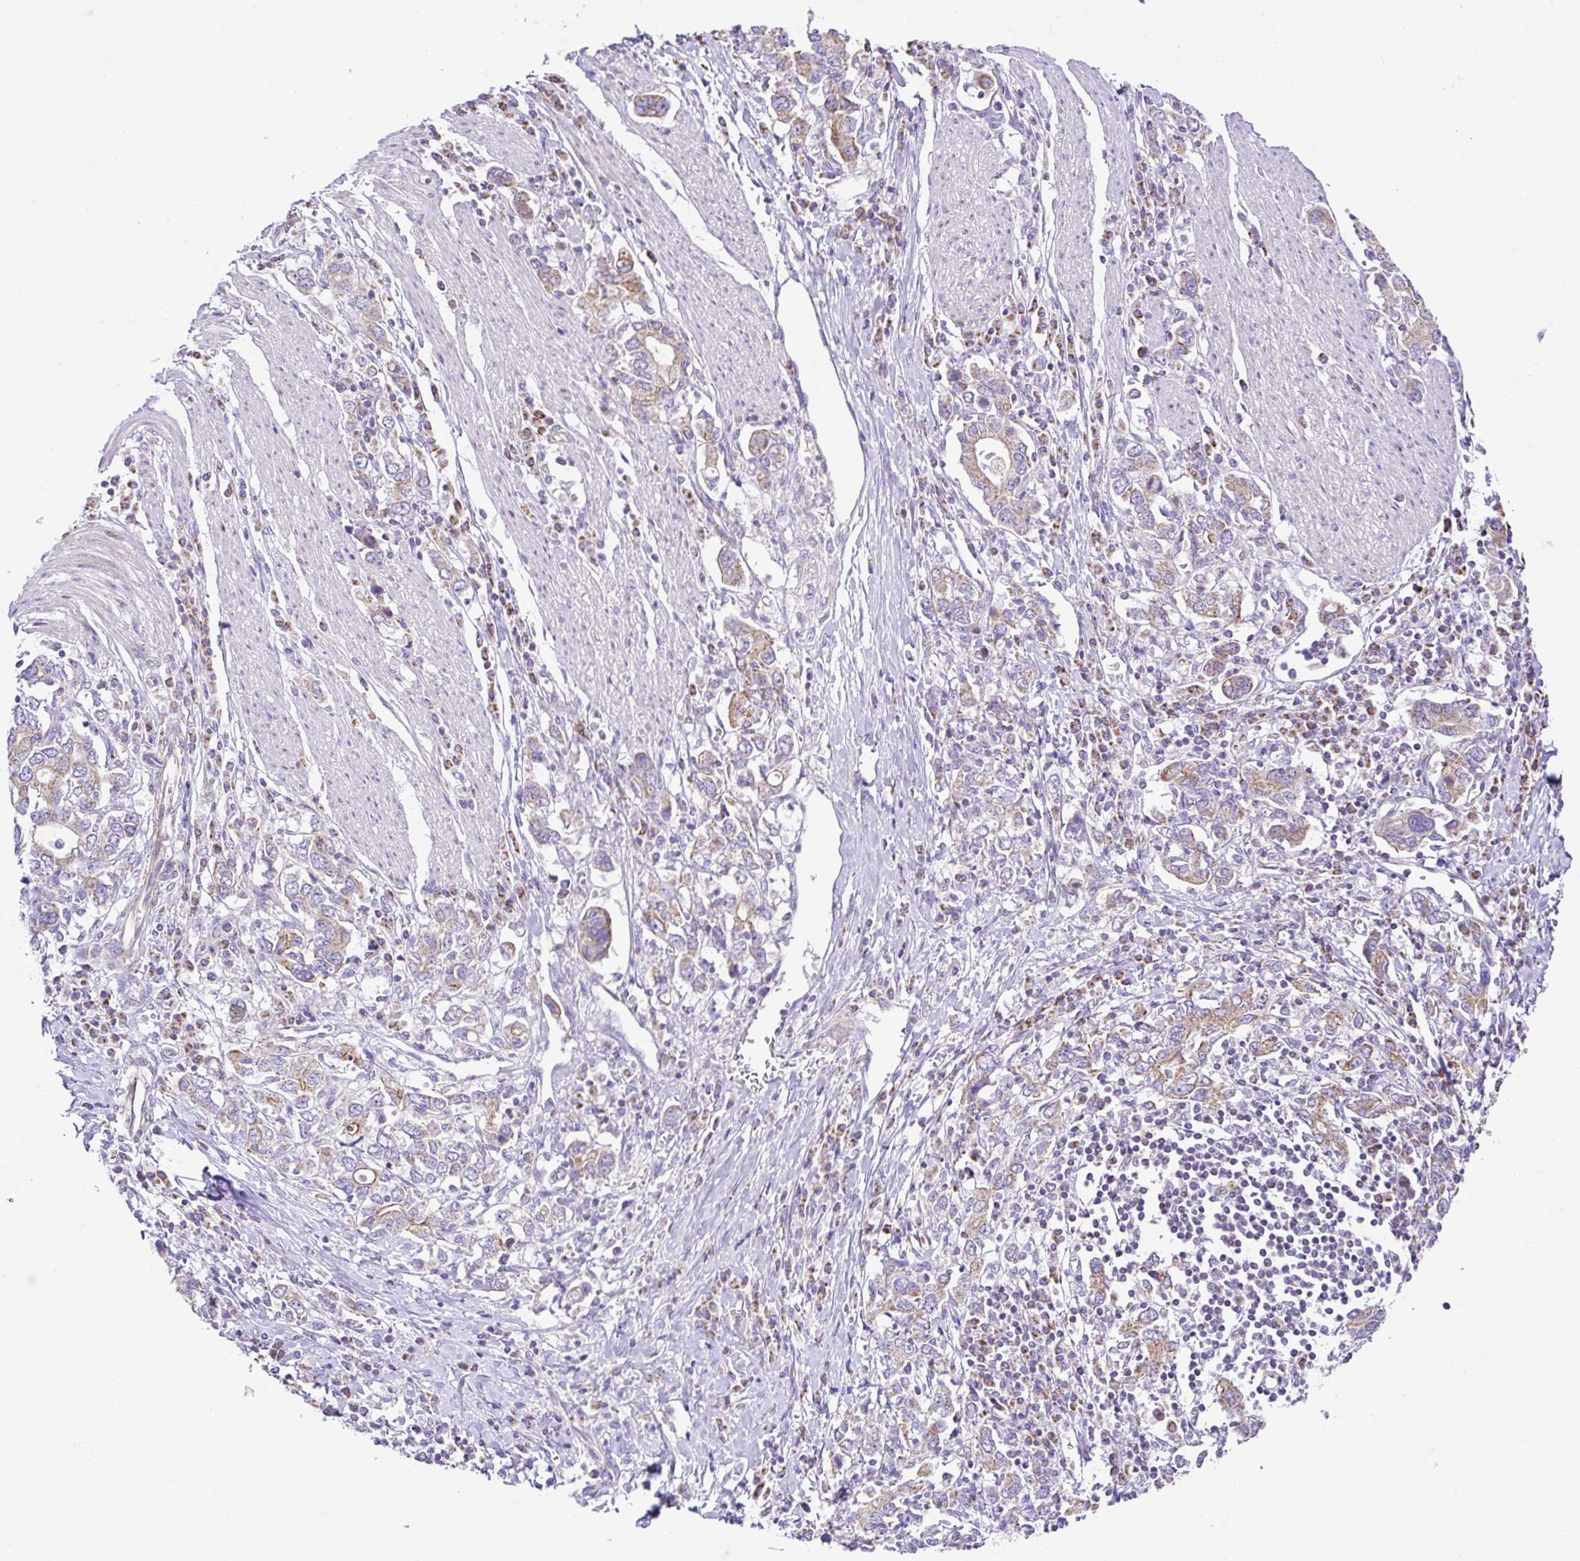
{"staining": {"intensity": "moderate", "quantity": ">75%", "location": "cytoplasmic/membranous"}, "tissue": "stomach cancer", "cell_type": "Tumor cells", "image_type": "cancer", "snomed": [{"axis": "morphology", "description": "Adenocarcinoma, NOS"}, {"axis": "topography", "description": "Stomach, upper"}, {"axis": "topography", "description": "Stomach"}], "caption": "Protein staining by immunohistochemistry (IHC) shows moderate cytoplasmic/membranous positivity in about >75% of tumor cells in stomach adenocarcinoma.", "gene": "NDUFS2", "patient": {"sex": "male", "age": 62}}